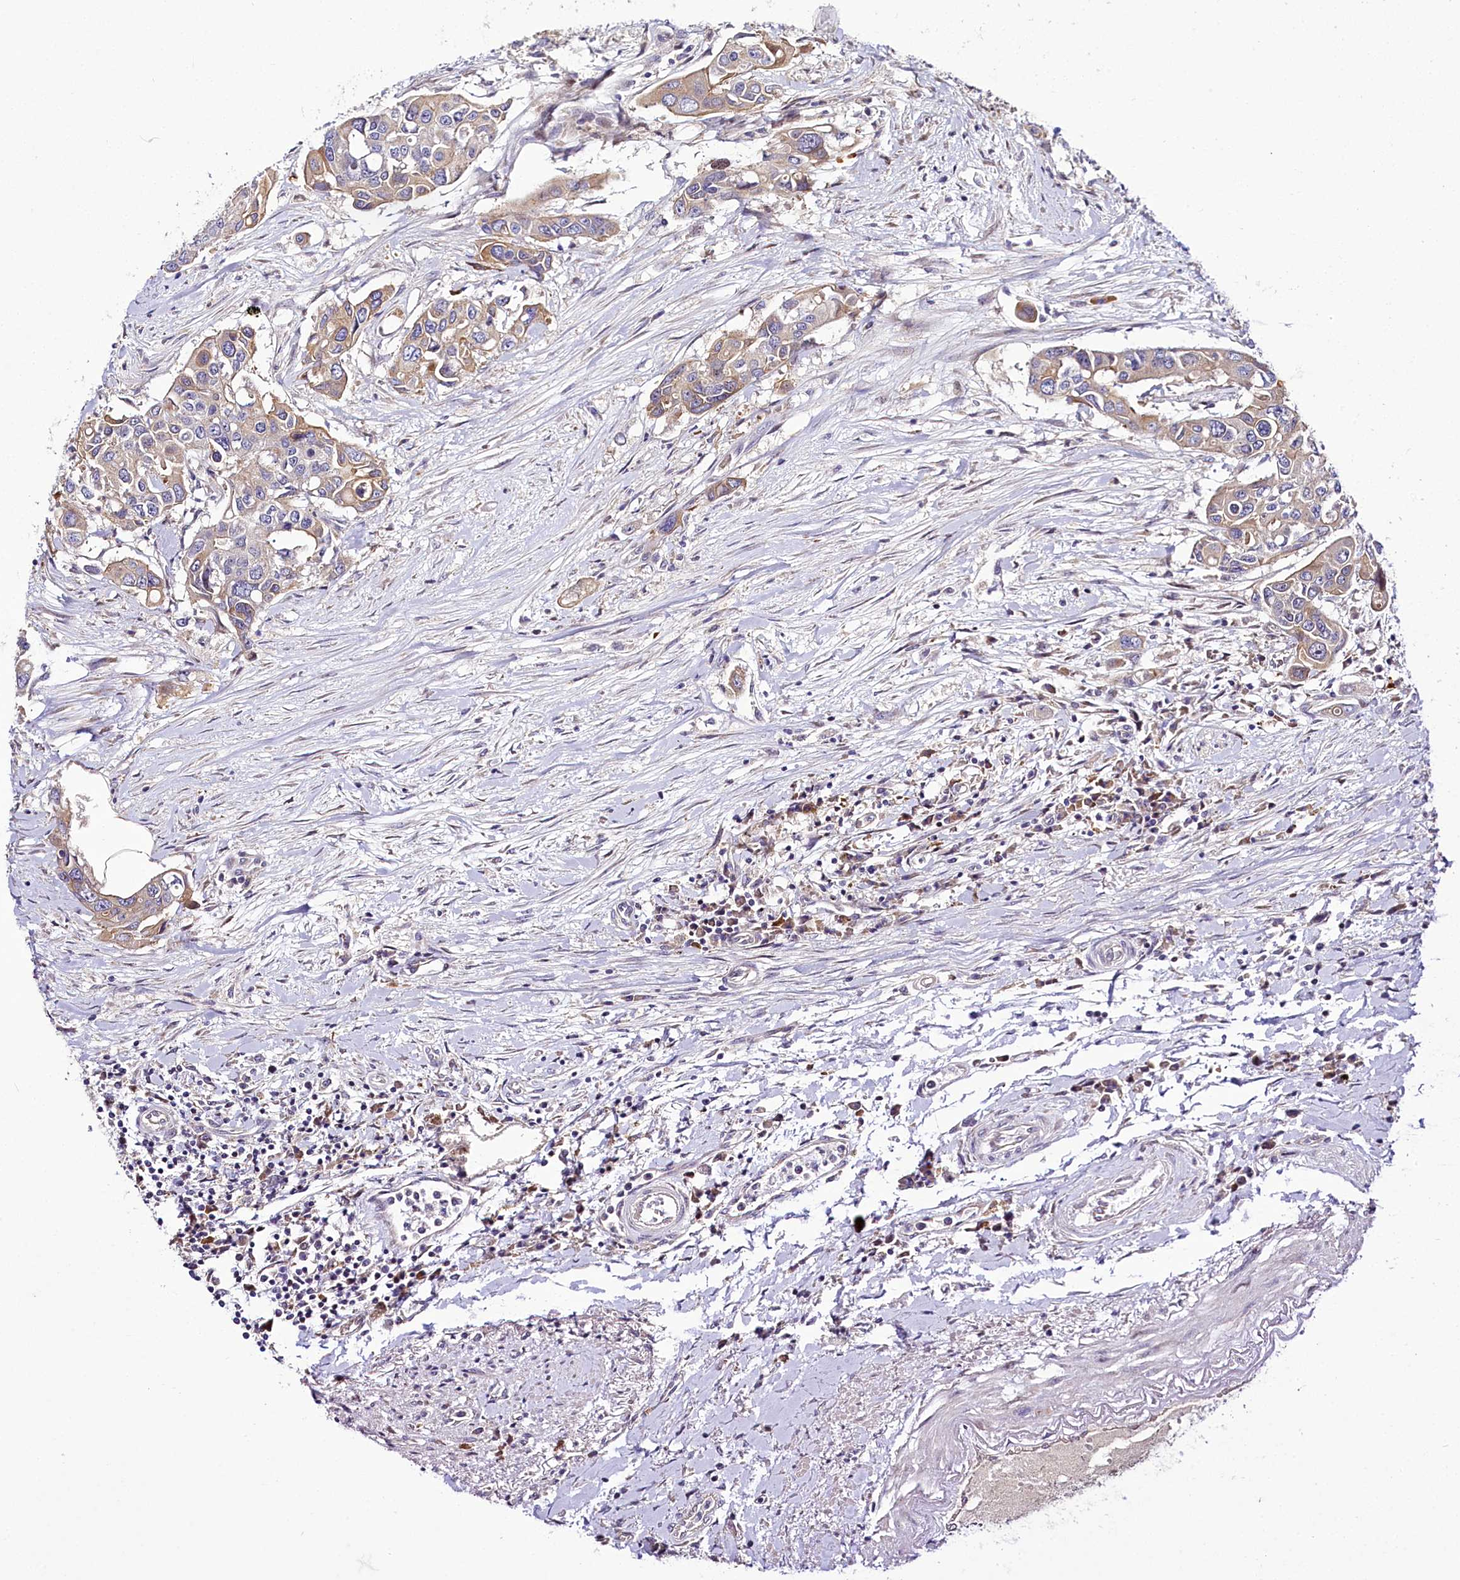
{"staining": {"intensity": "moderate", "quantity": "<25%", "location": "cytoplasmic/membranous"}, "tissue": "colorectal cancer", "cell_type": "Tumor cells", "image_type": "cancer", "snomed": [{"axis": "morphology", "description": "Adenocarcinoma, NOS"}, {"axis": "topography", "description": "Colon"}], "caption": "Immunohistochemistry of human adenocarcinoma (colorectal) displays low levels of moderate cytoplasmic/membranous staining in about <25% of tumor cells. The staining is performed using DAB brown chromogen to label protein expression. The nuclei are counter-stained blue using hematoxylin.", "gene": "ZC3H12C", "patient": {"sex": "male", "age": 77}}